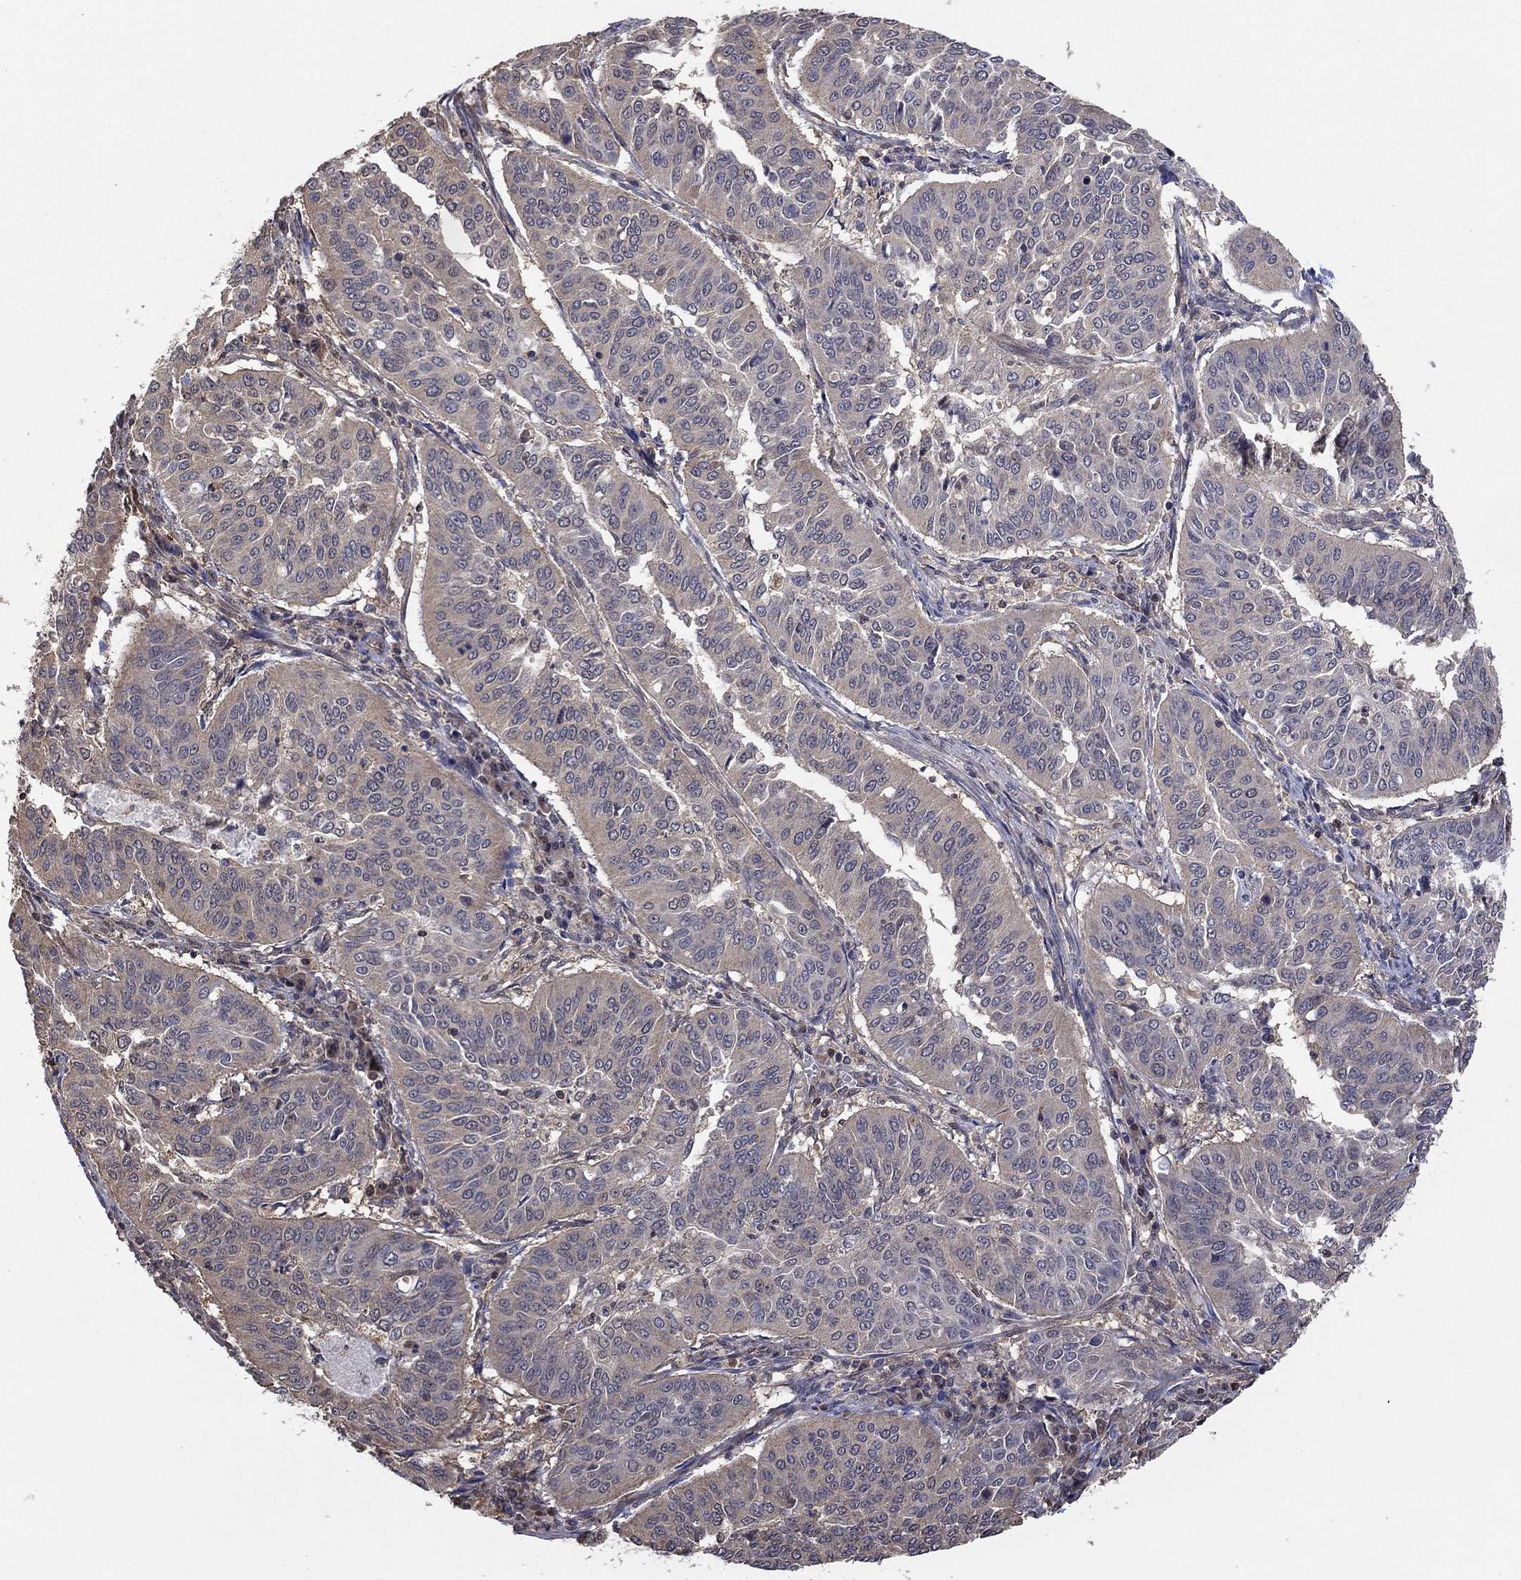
{"staining": {"intensity": "weak", "quantity": "<25%", "location": "cytoplasmic/membranous"}, "tissue": "cervical cancer", "cell_type": "Tumor cells", "image_type": "cancer", "snomed": [{"axis": "morphology", "description": "Normal tissue, NOS"}, {"axis": "morphology", "description": "Squamous cell carcinoma, NOS"}, {"axis": "topography", "description": "Cervix"}], "caption": "A photomicrograph of human cervical cancer (squamous cell carcinoma) is negative for staining in tumor cells.", "gene": "RNF114", "patient": {"sex": "female", "age": 39}}